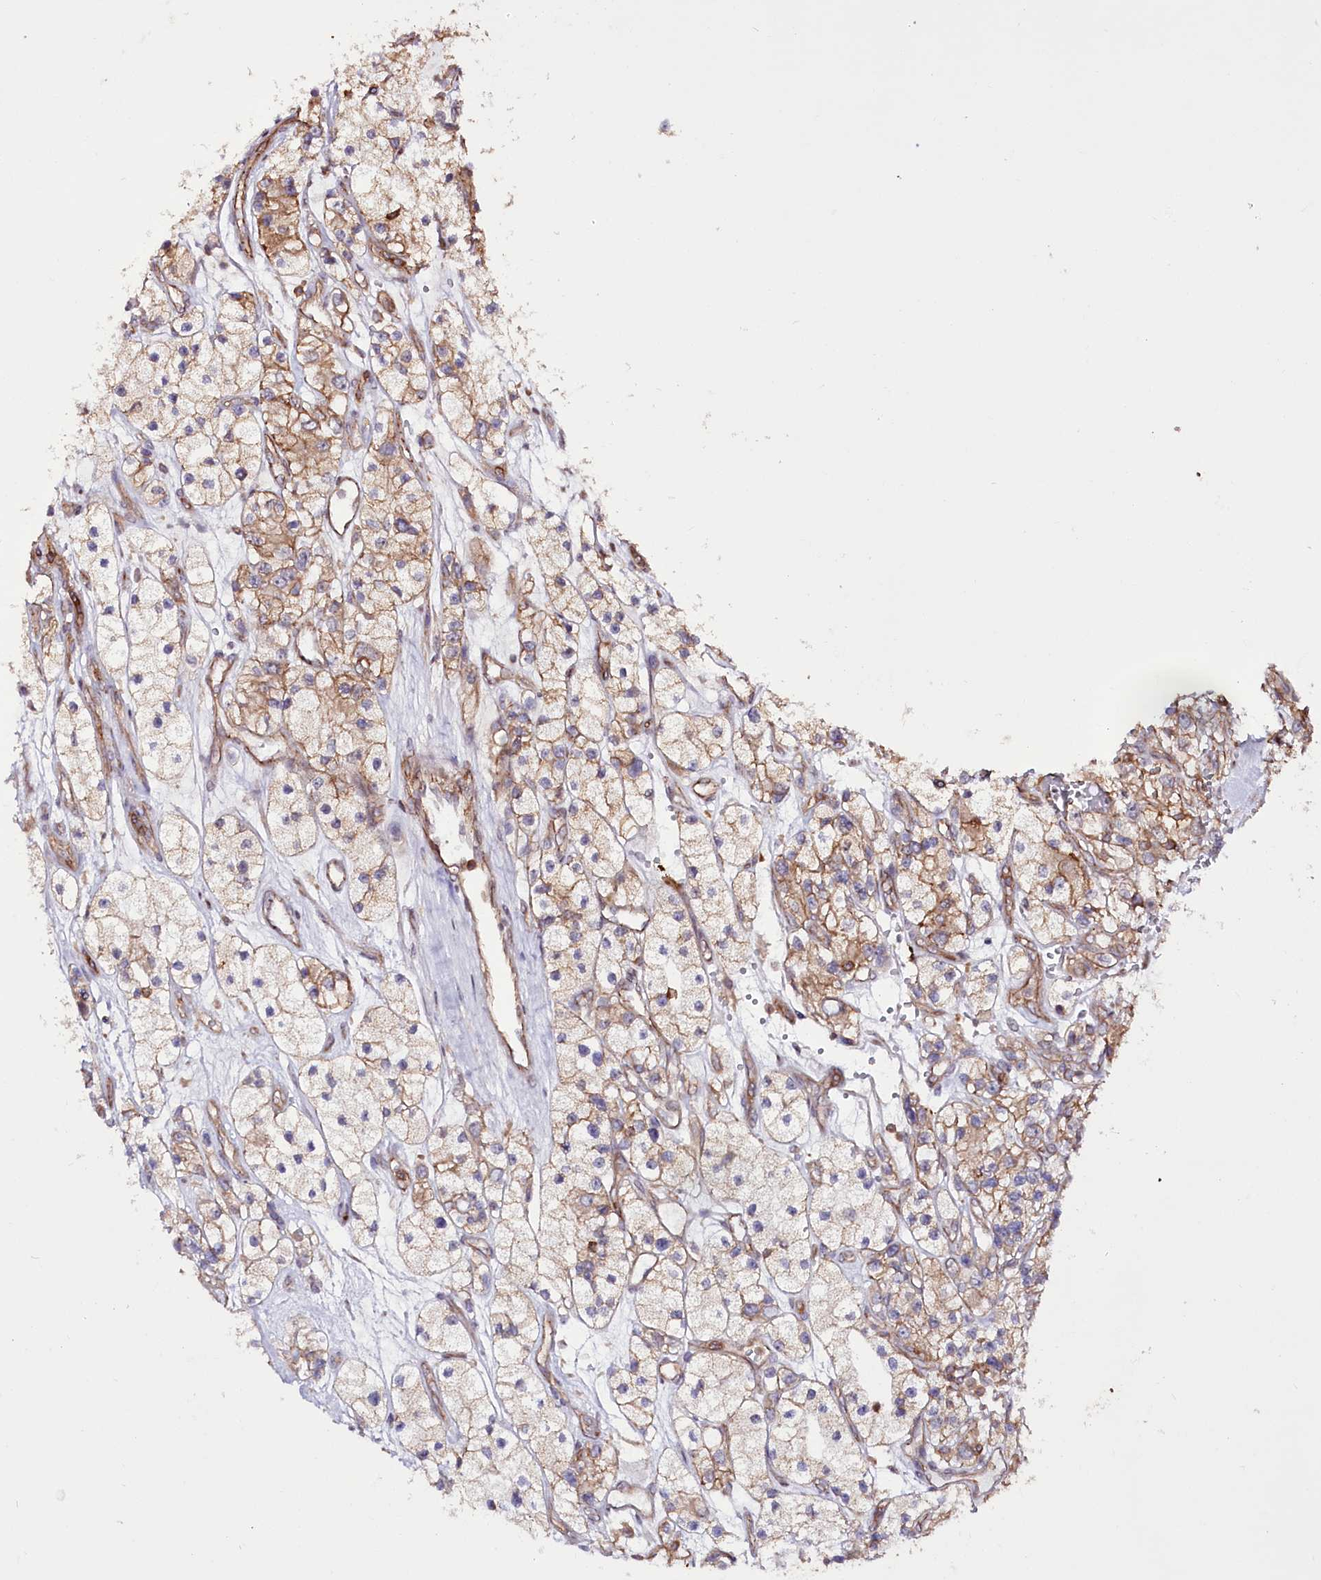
{"staining": {"intensity": "moderate", "quantity": "25%-75%", "location": "cytoplasmic/membranous"}, "tissue": "renal cancer", "cell_type": "Tumor cells", "image_type": "cancer", "snomed": [{"axis": "morphology", "description": "Adenocarcinoma, NOS"}, {"axis": "topography", "description": "Kidney"}], "caption": "Moderate cytoplasmic/membranous staining for a protein is appreciated in about 25%-75% of tumor cells of renal cancer using immunohistochemistry (IHC).", "gene": "DHX29", "patient": {"sex": "female", "age": 57}}